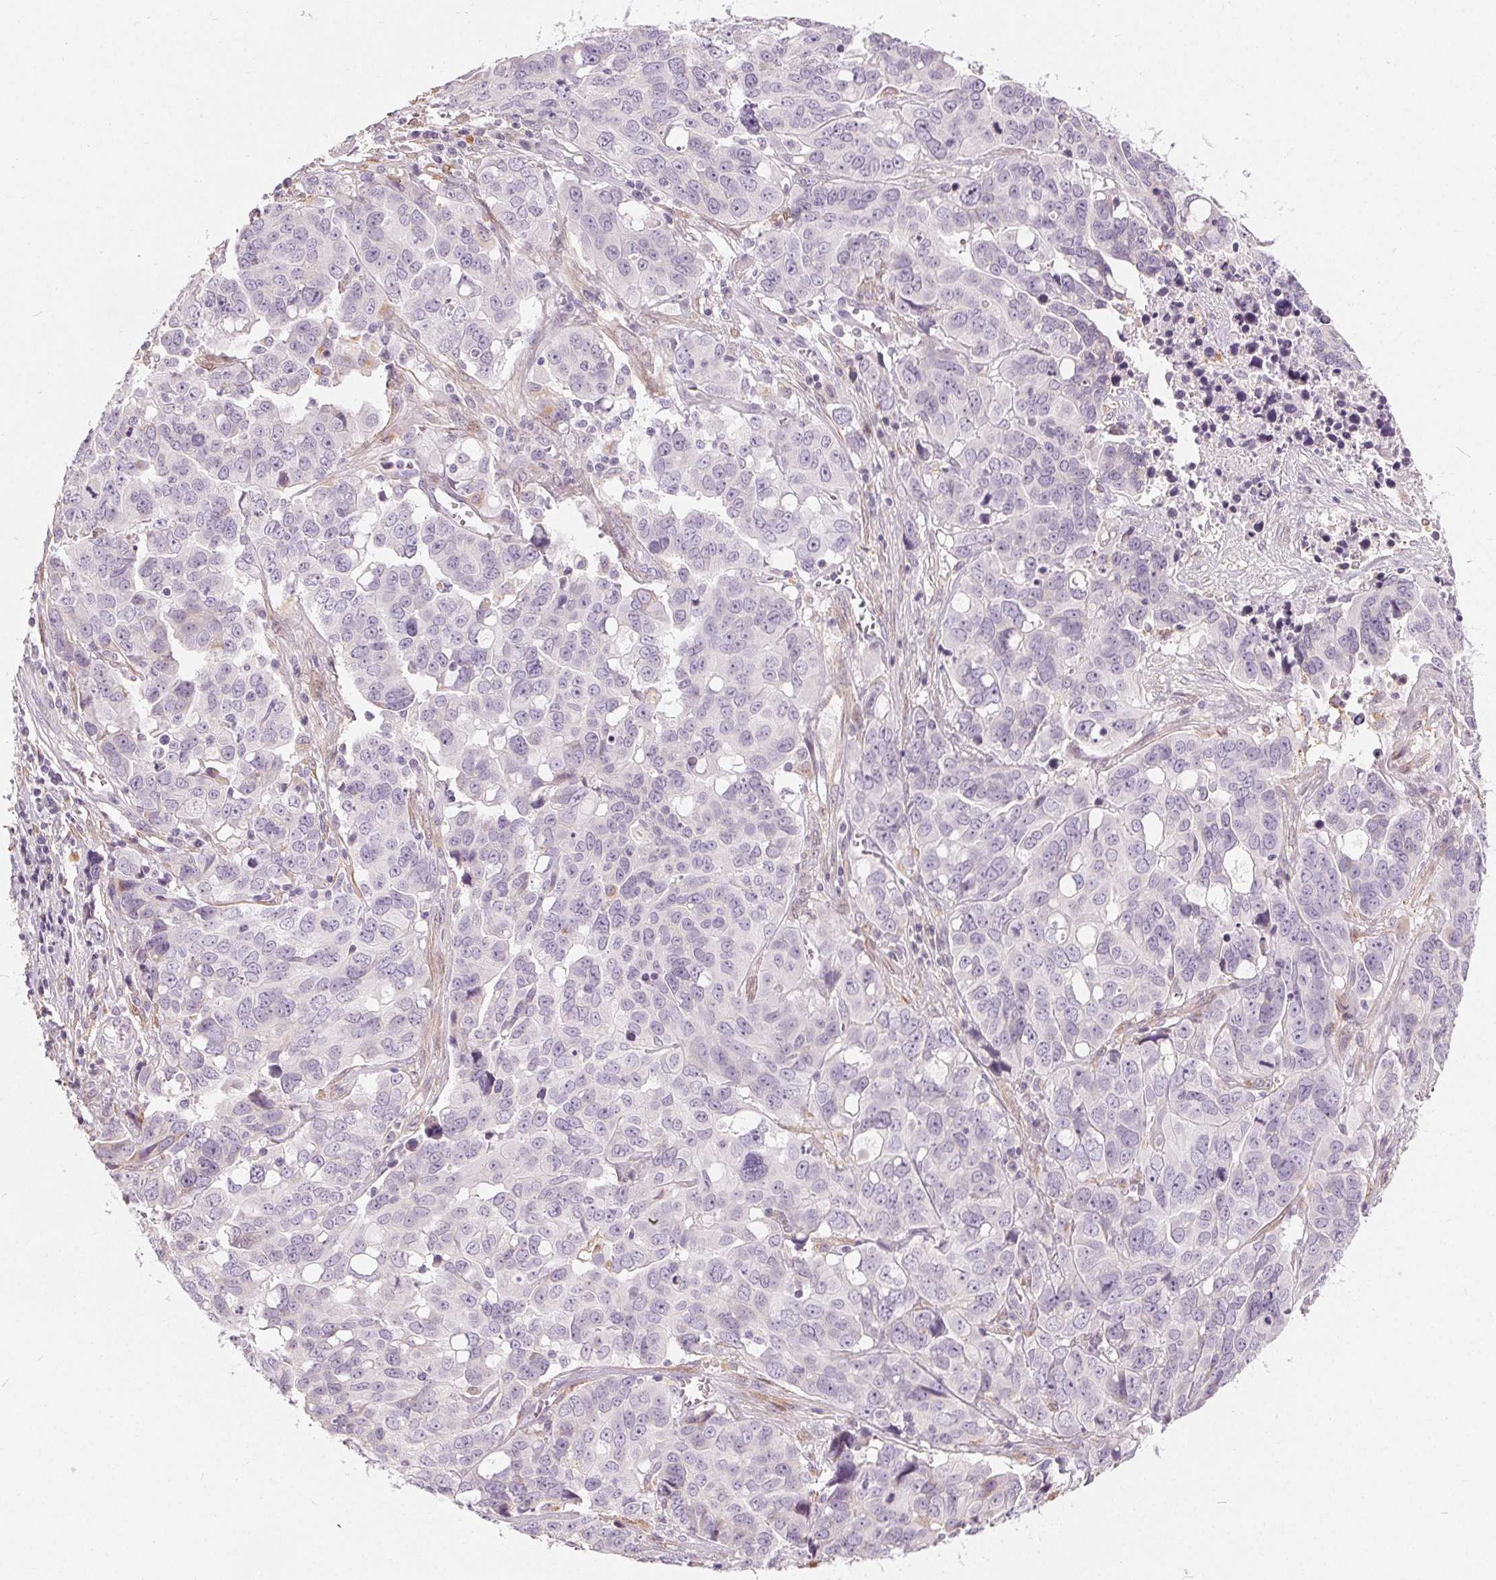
{"staining": {"intensity": "negative", "quantity": "none", "location": "none"}, "tissue": "ovarian cancer", "cell_type": "Tumor cells", "image_type": "cancer", "snomed": [{"axis": "morphology", "description": "Carcinoma, endometroid"}, {"axis": "topography", "description": "Ovary"}], "caption": "The micrograph displays no significant expression in tumor cells of ovarian cancer. The staining is performed using DAB (3,3'-diaminobenzidine) brown chromogen with nuclei counter-stained in using hematoxylin.", "gene": "HOPX", "patient": {"sex": "female", "age": 78}}